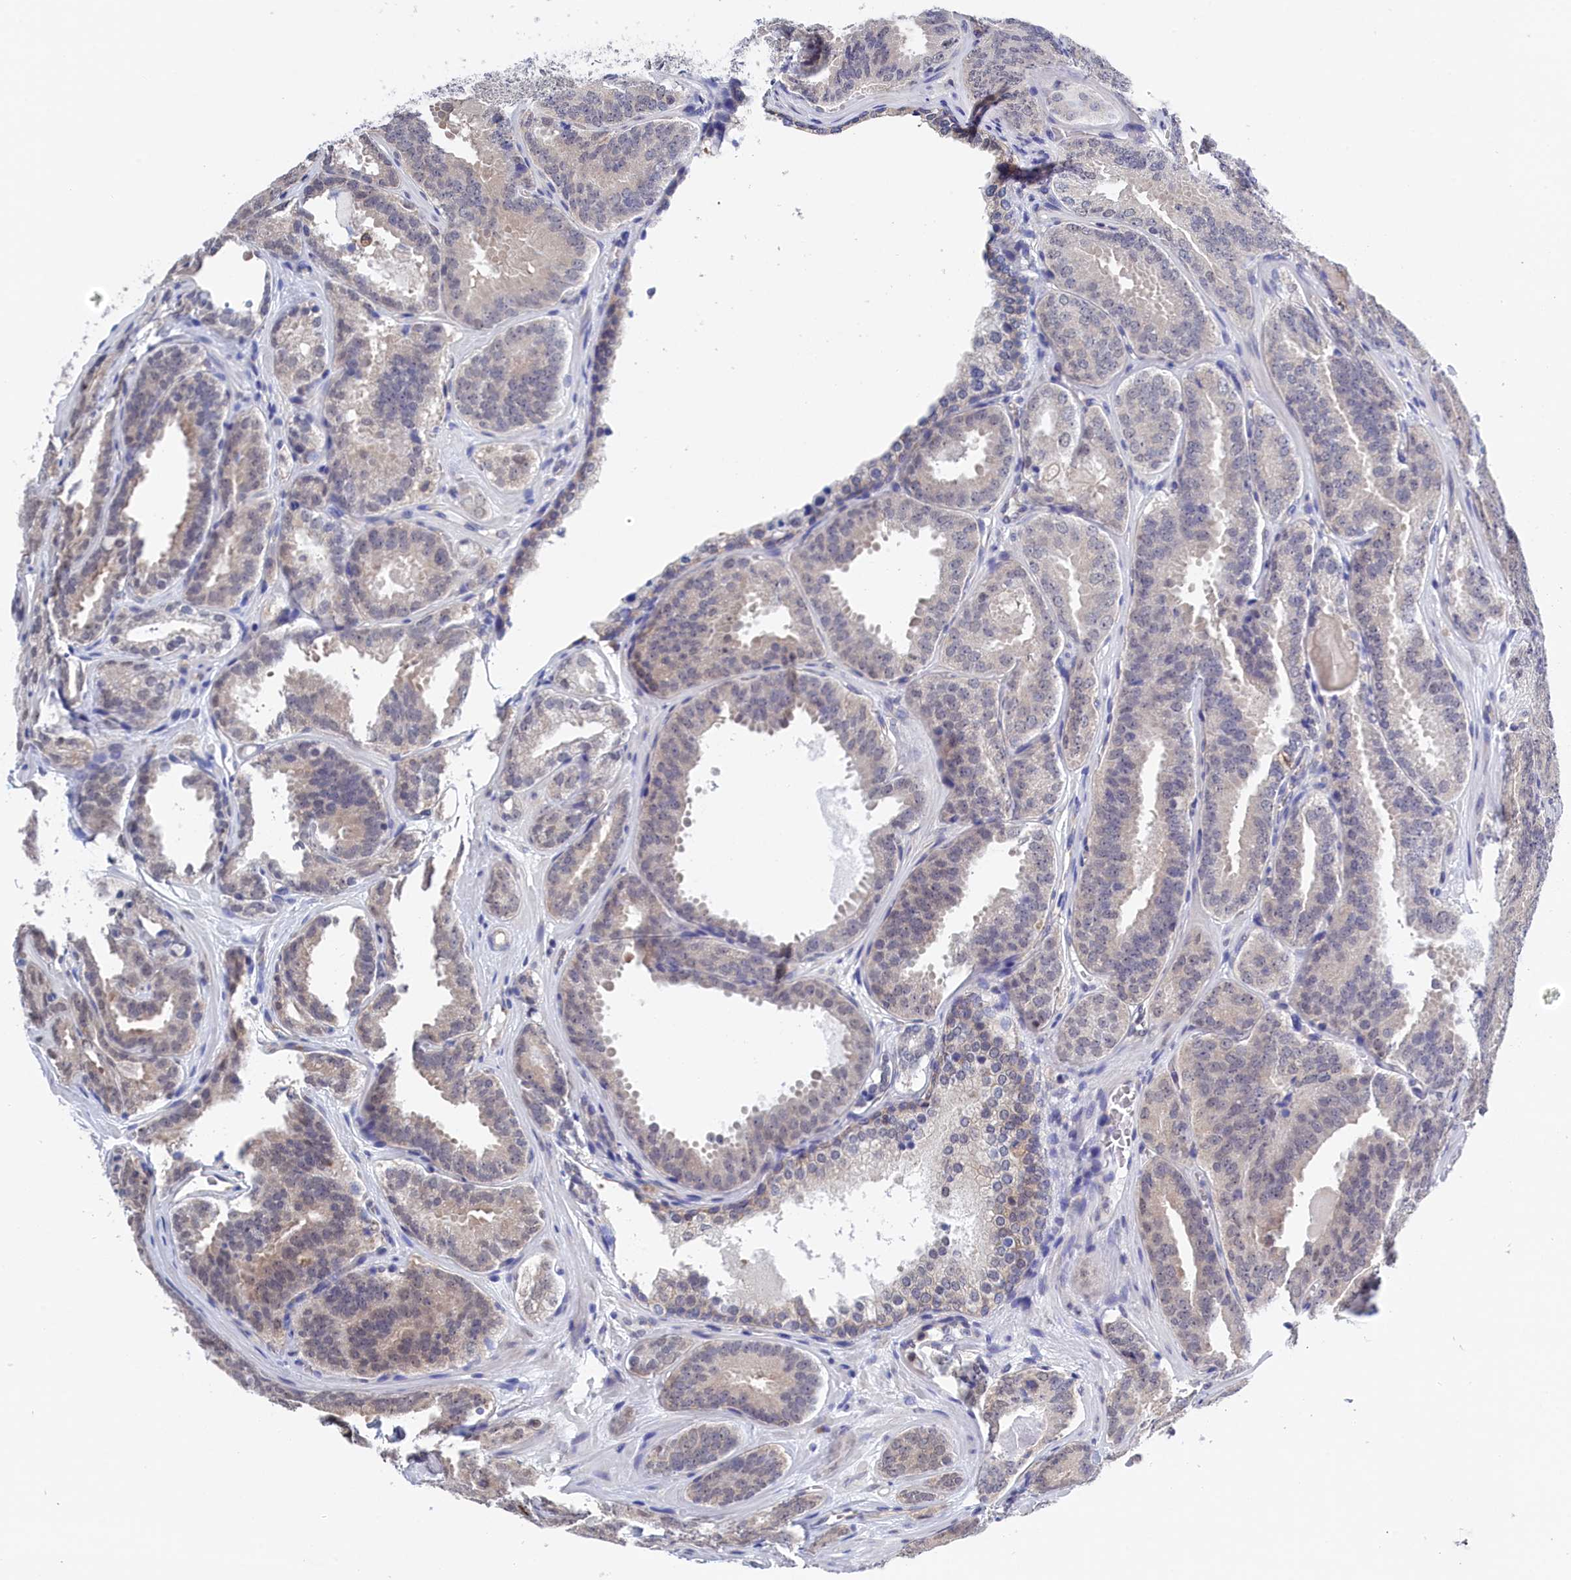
{"staining": {"intensity": "negative", "quantity": "none", "location": "none"}, "tissue": "prostate cancer", "cell_type": "Tumor cells", "image_type": "cancer", "snomed": [{"axis": "morphology", "description": "Adenocarcinoma, High grade"}, {"axis": "topography", "description": "Prostate"}], "caption": "This is an immunohistochemistry (IHC) photomicrograph of adenocarcinoma (high-grade) (prostate). There is no staining in tumor cells.", "gene": "PGP", "patient": {"sex": "male", "age": 63}}